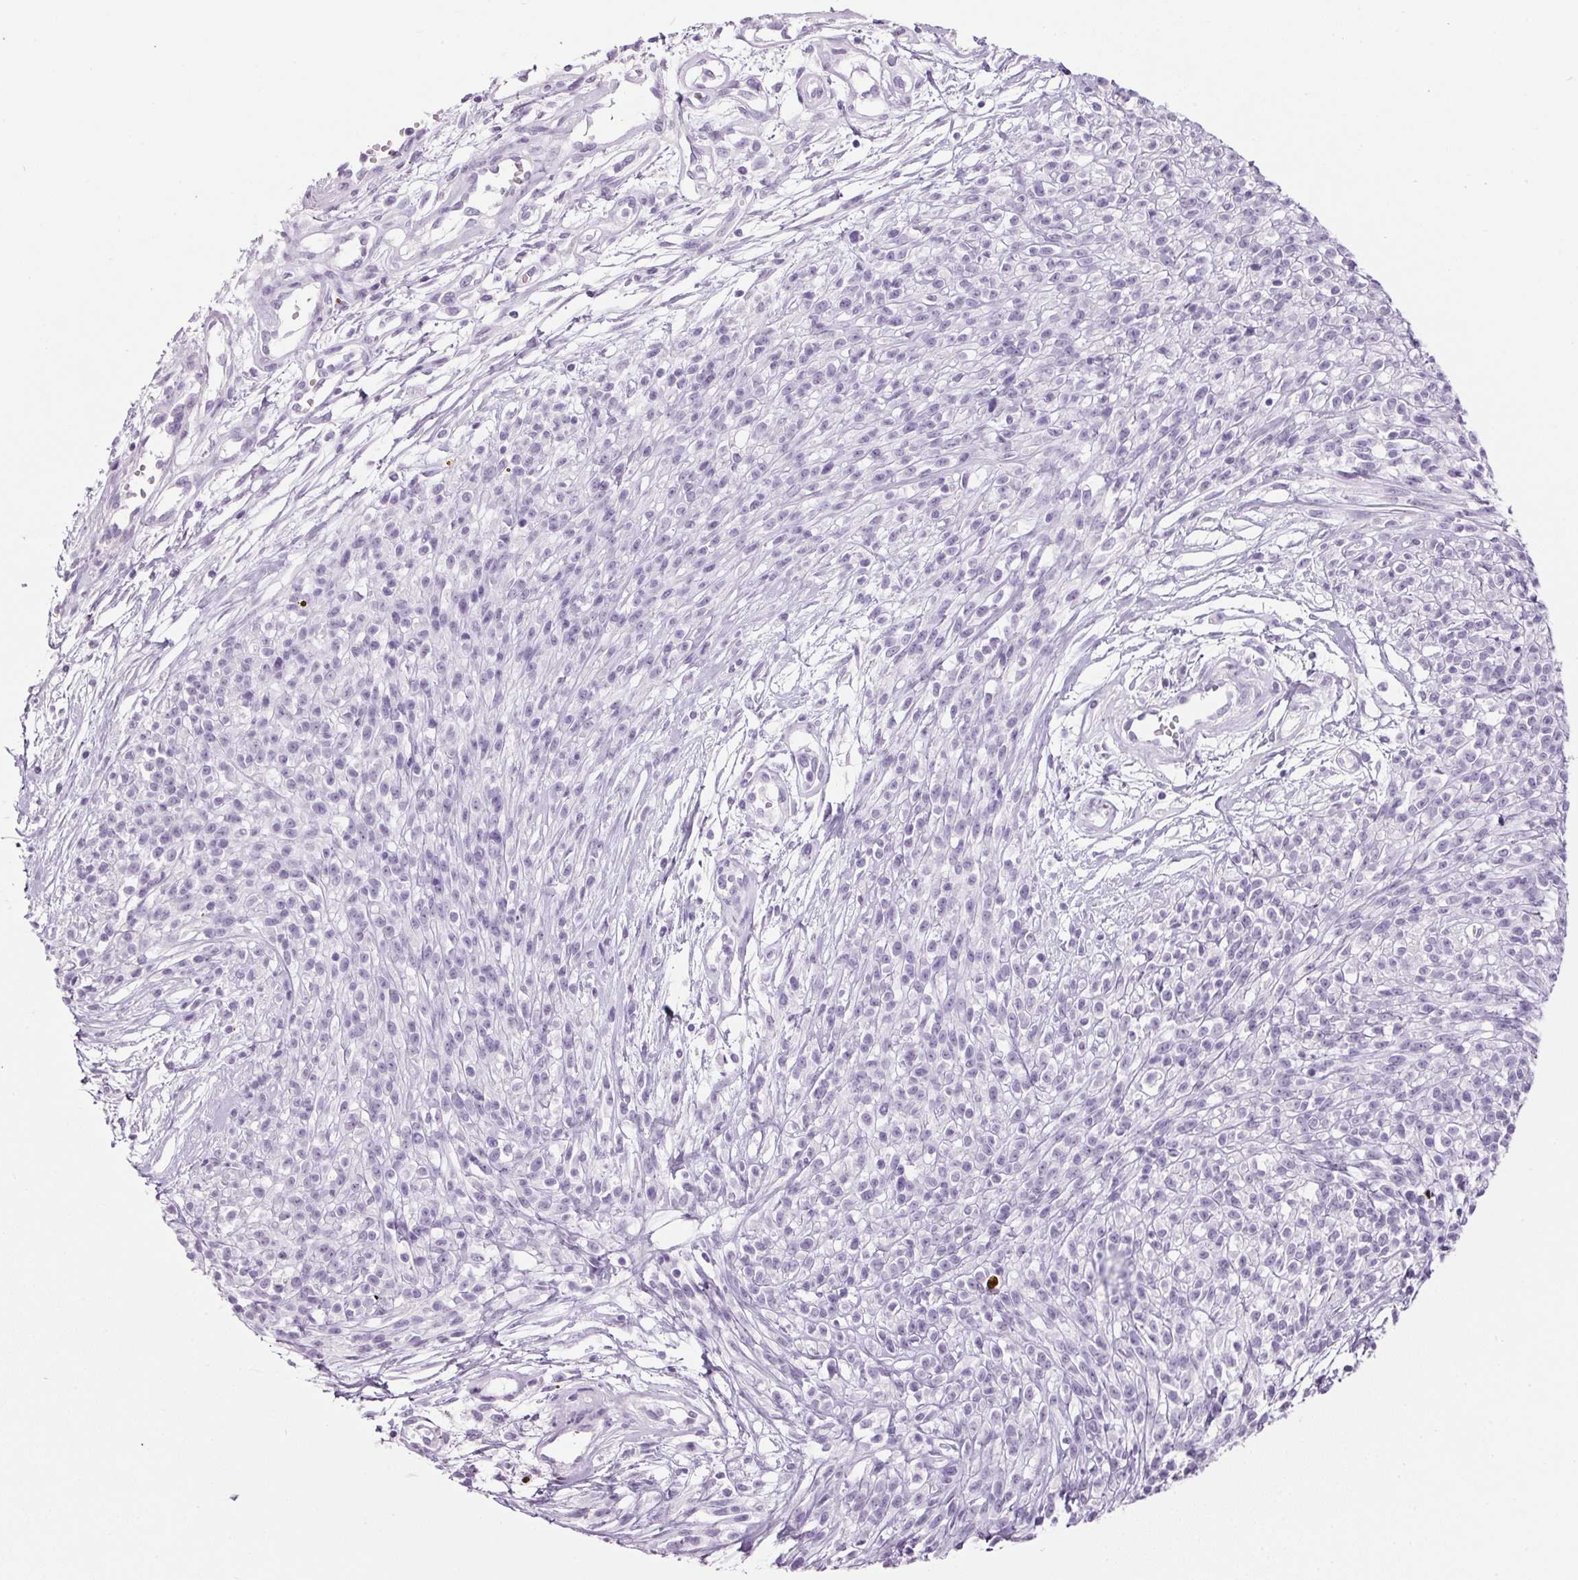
{"staining": {"intensity": "negative", "quantity": "none", "location": "none"}, "tissue": "melanoma", "cell_type": "Tumor cells", "image_type": "cancer", "snomed": [{"axis": "morphology", "description": "Malignant melanoma, NOS"}, {"axis": "topography", "description": "Skin"}, {"axis": "topography", "description": "Skin of trunk"}], "caption": "Protein analysis of melanoma displays no significant expression in tumor cells. (Brightfield microscopy of DAB immunohistochemistry (IHC) at high magnification).", "gene": "PPP1R1A", "patient": {"sex": "male", "age": 74}}